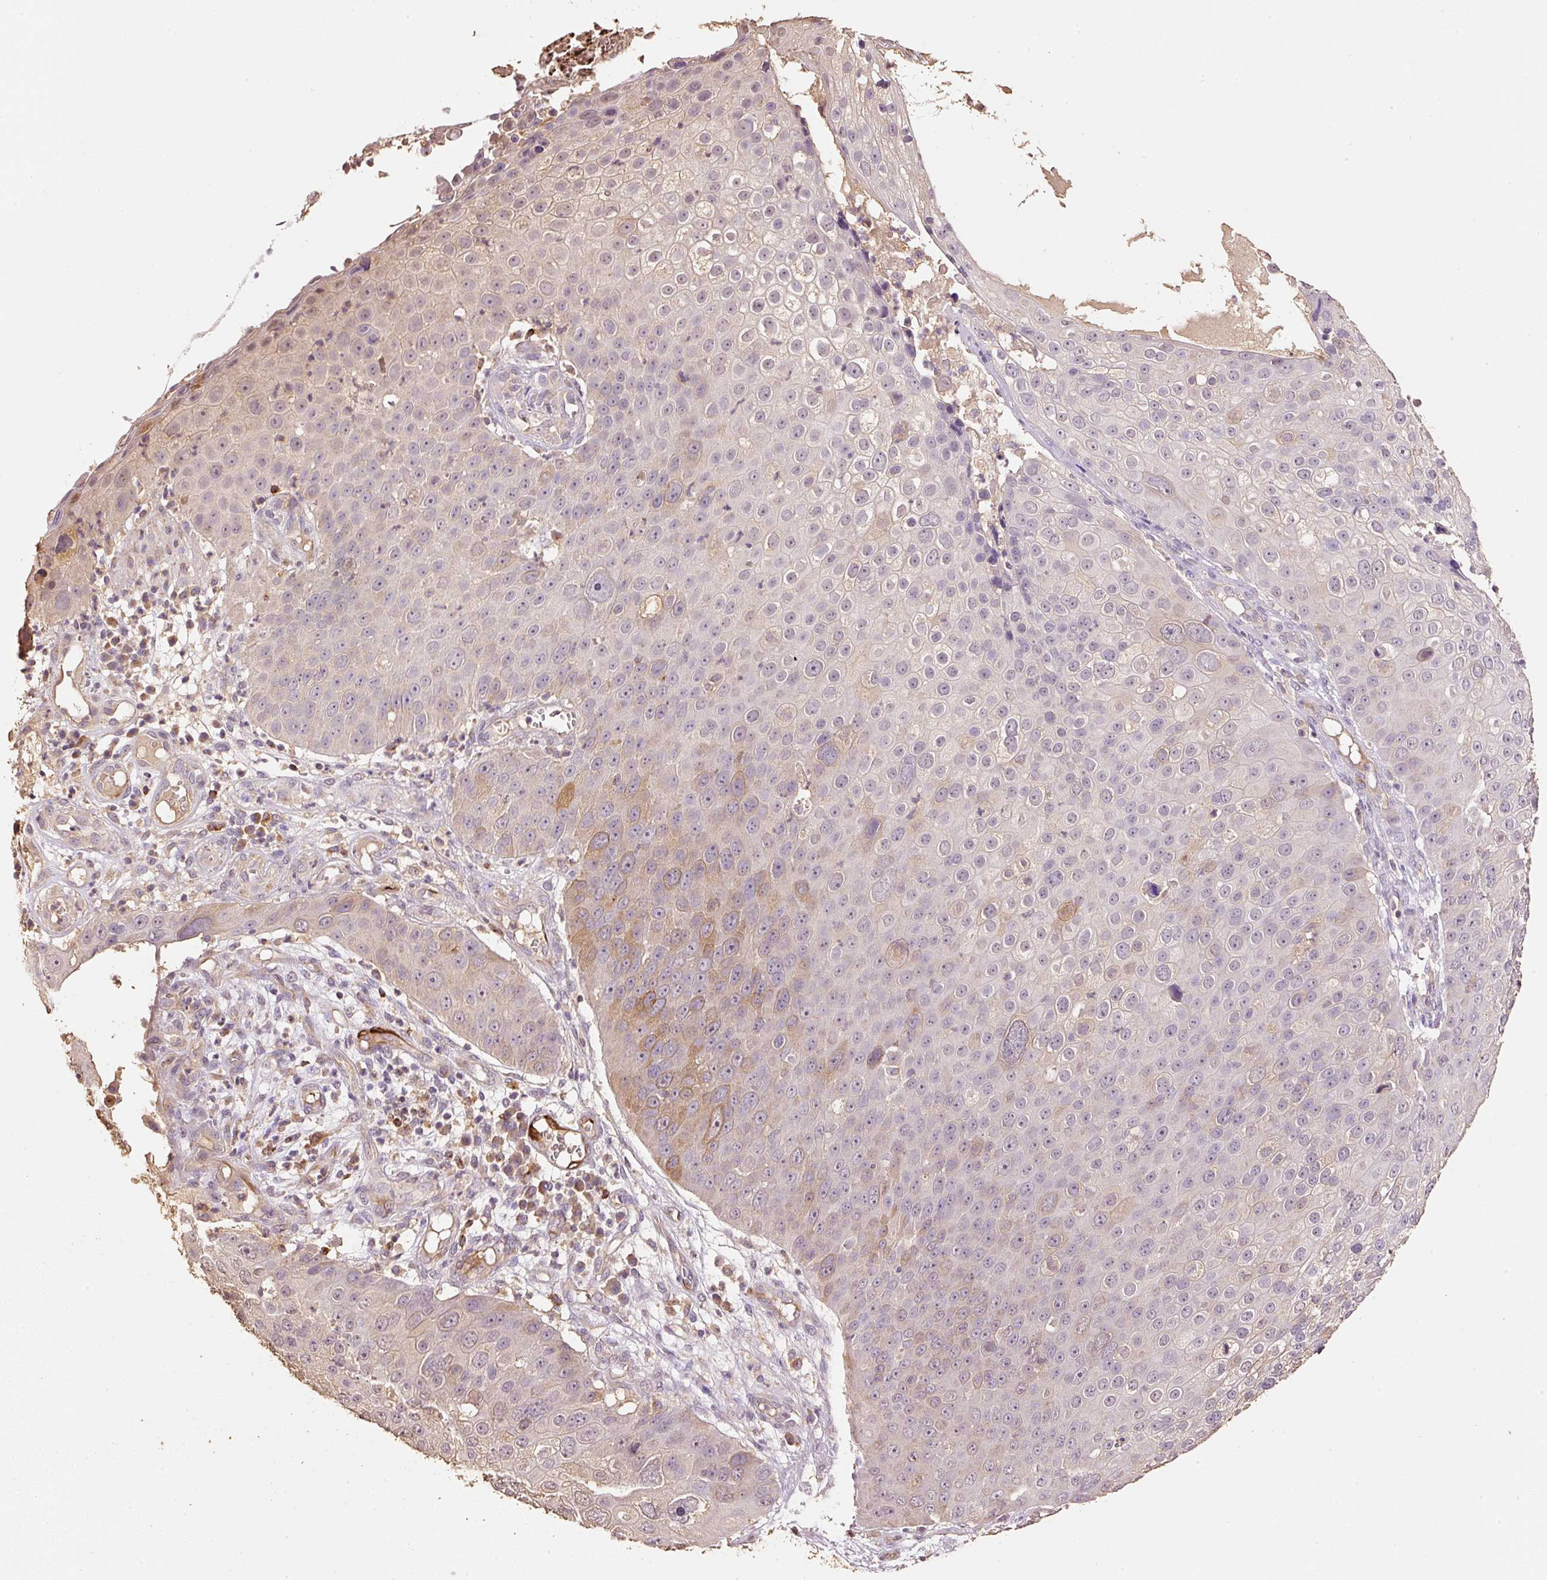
{"staining": {"intensity": "weak", "quantity": "25%-75%", "location": "cytoplasmic/membranous,nuclear"}, "tissue": "skin cancer", "cell_type": "Tumor cells", "image_type": "cancer", "snomed": [{"axis": "morphology", "description": "Squamous cell carcinoma, NOS"}, {"axis": "topography", "description": "Skin"}], "caption": "Brown immunohistochemical staining in human skin cancer reveals weak cytoplasmic/membranous and nuclear expression in about 25%-75% of tumor cells.", "gene": "HERC2", "patient": {"sex": "male", "age": 71}}